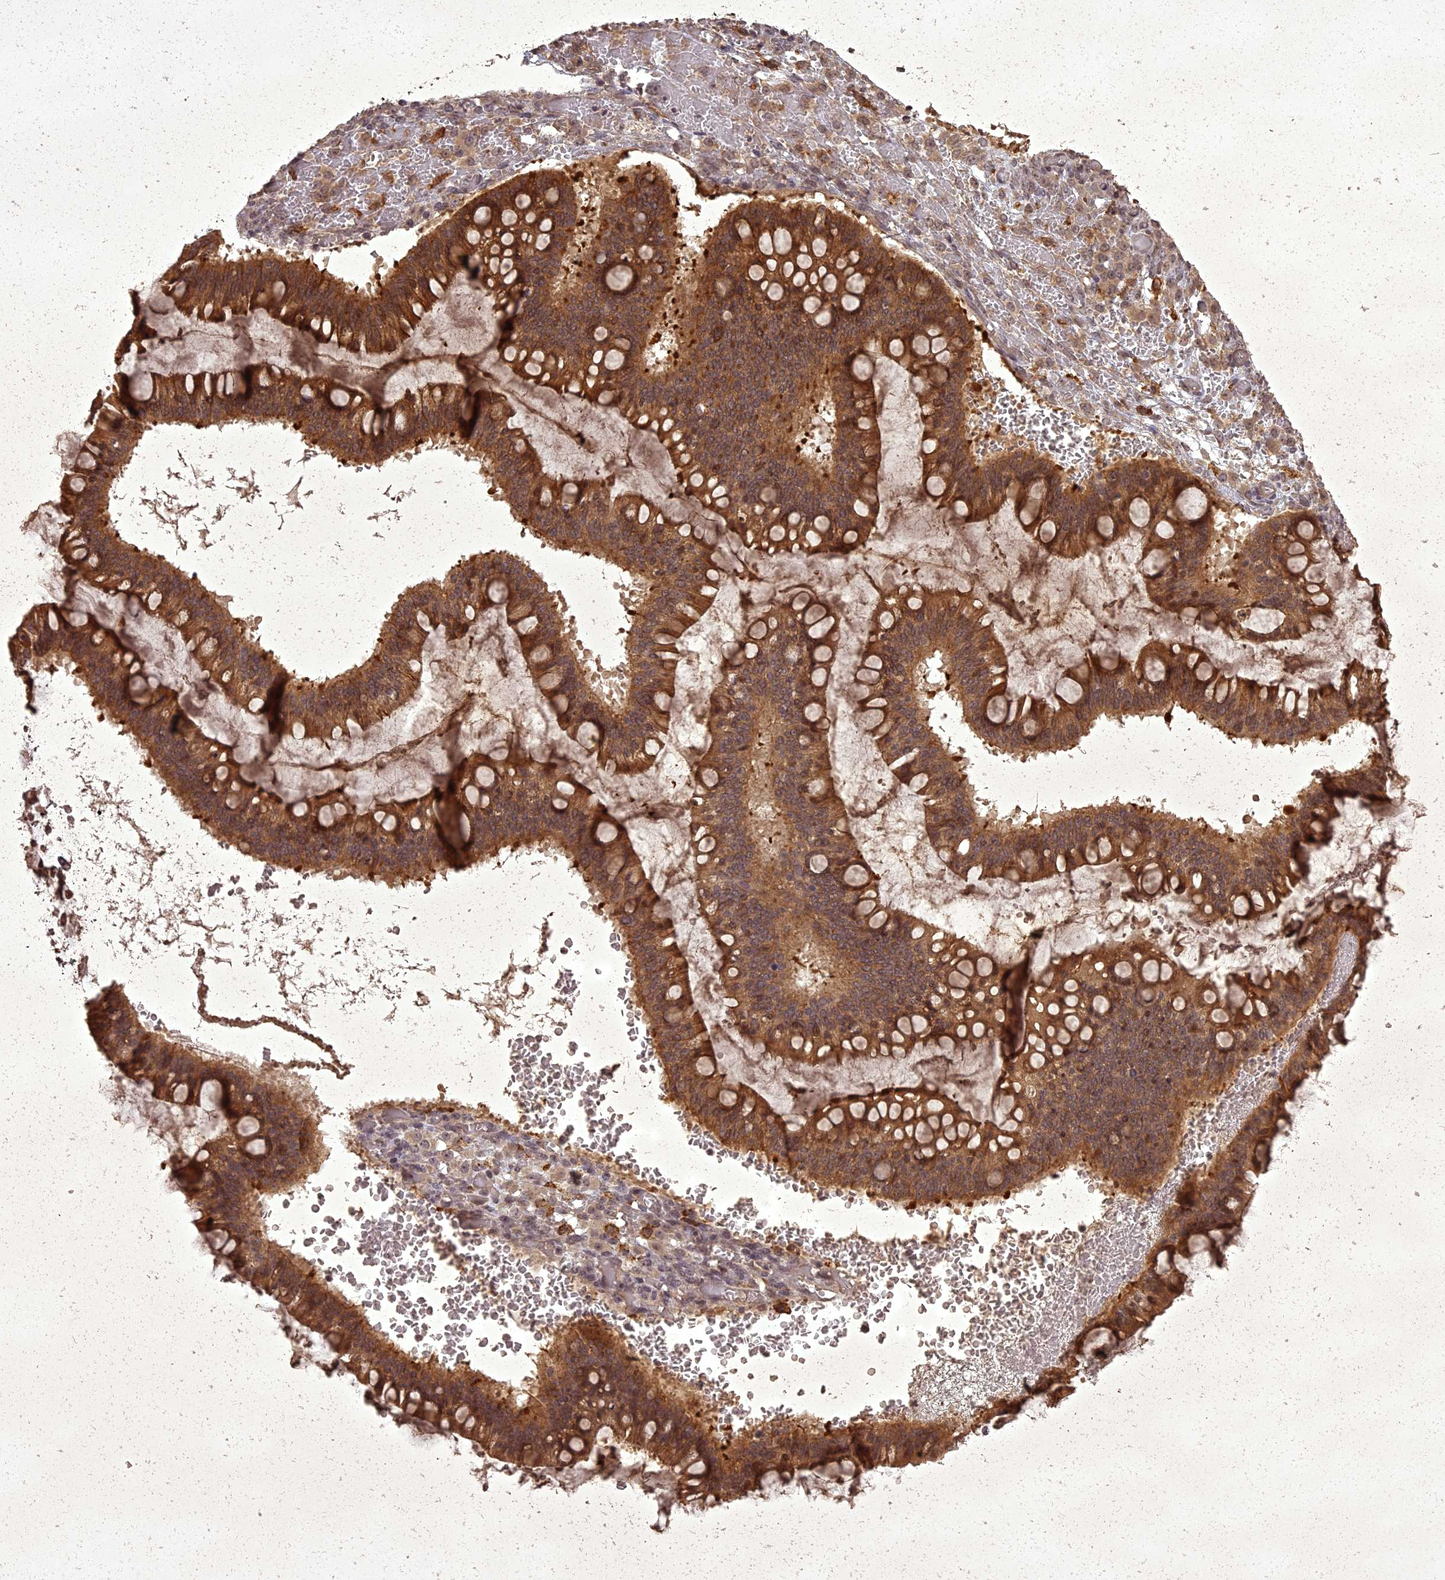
{"staining": {"intensity": "strong", "quantity": ">75%", "location": "cytoplasmic/membranous"}, "tissue": "ovarian cancer", "cell_type": "Tumor cells", "image_type": "cancer", "snomed": [{"axis": "morphology", "description": "Cystadenocarcinoma, mucinous, NOS"}, {"axis": "topography", "description": "Ovary"}], "caption": "Immunohistochemical staining of ovarian cancer demonstrates strong cytoplasmic/membranous protein staining in about >75% of tumor cells. (Brightfield microscopy of DAB IHC at high magnification).", "gene": "ING5", "patient": {"sex": "female", "age": 73}}